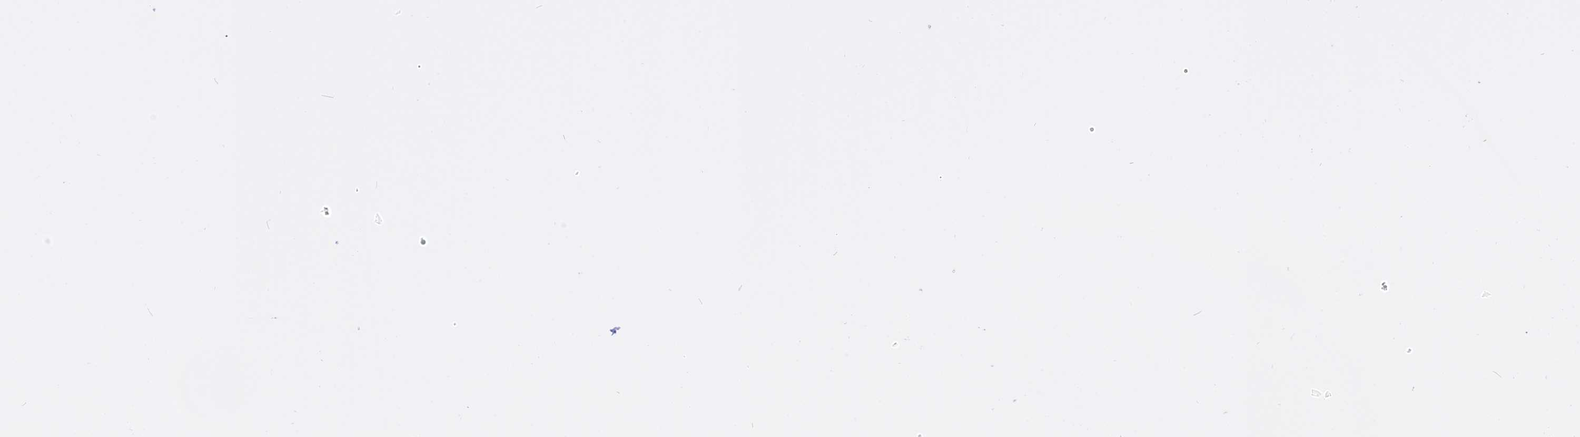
{"staining": {"intensity": "moderate", "quantity": "25%-75%", "location": "cytoplasmic/membranous"}, "tissue": "cervical cancer", "cell_type": "Tumor cells", "image_type": "cancer", "snomed": [{"axis": "morphology", "description": "Squamous cell carcinoma, NOS"}, {"axis": "topography", "description": "Cervix"}], "caption": "Human squamous cell carcinoma (cervical) stained with a protein marker shows moderate staining in tumor cells.", "gene": "EEF1G", "patient": {"sex": "female", "age": 55}}